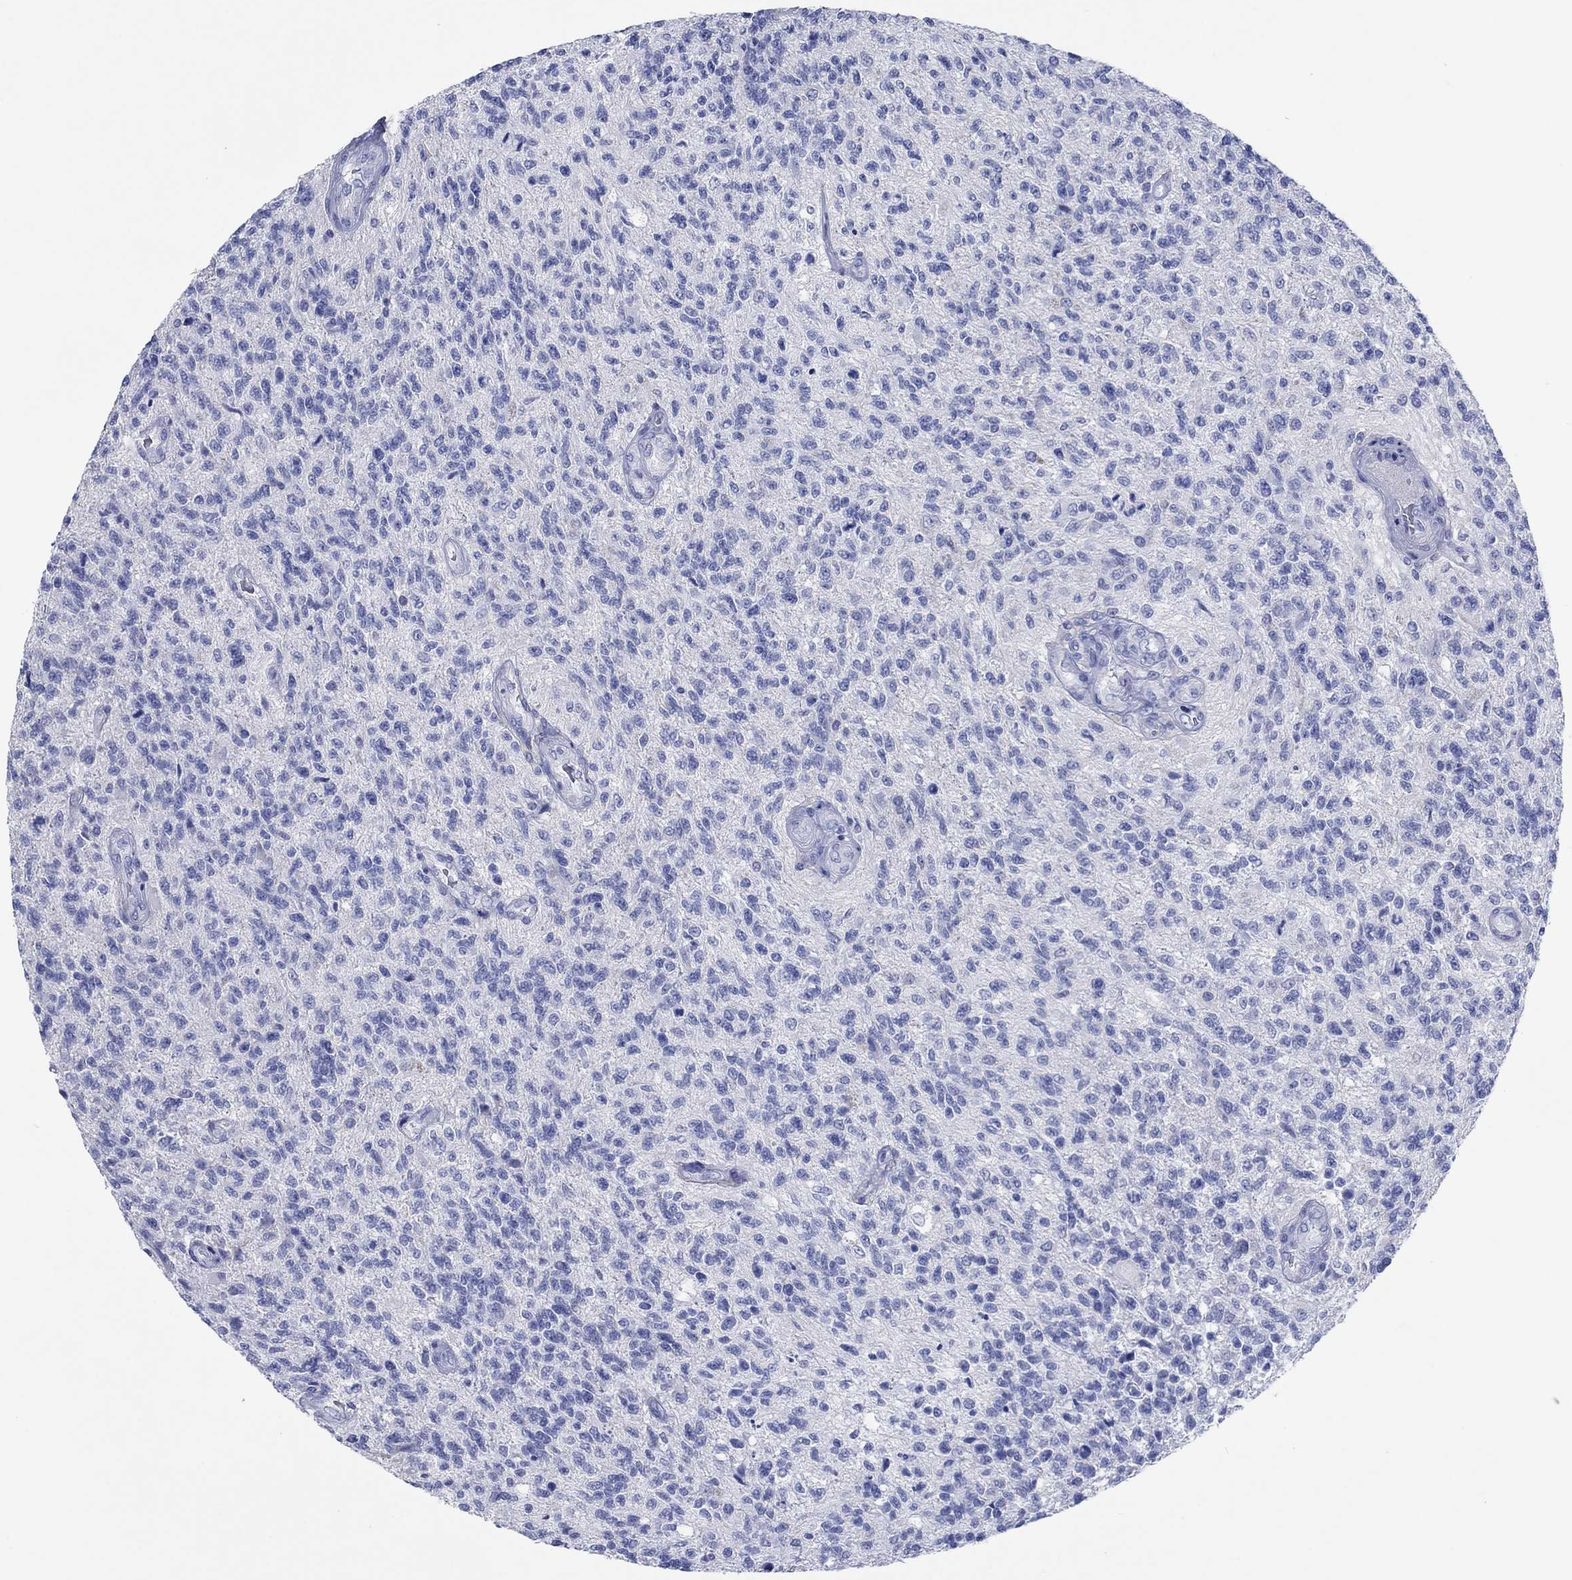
{"staining": {"intensity": "negative", "quantity": "none", "location": "none"}, "tissue": "glioma", "cell_type": "Tumor cells", "image_type": "cancer", "snomed": [{"axis": "morphology", "description": "Glioma, malignant, High grade"}, {"axis": "topography", "description": "Brain"}], "caption": "The IHC photomicrograph has no significant positivity in tumor cells of glioma tissue.", "gene": "HCRT", "patient": {"sex": "male", "age": 56}}